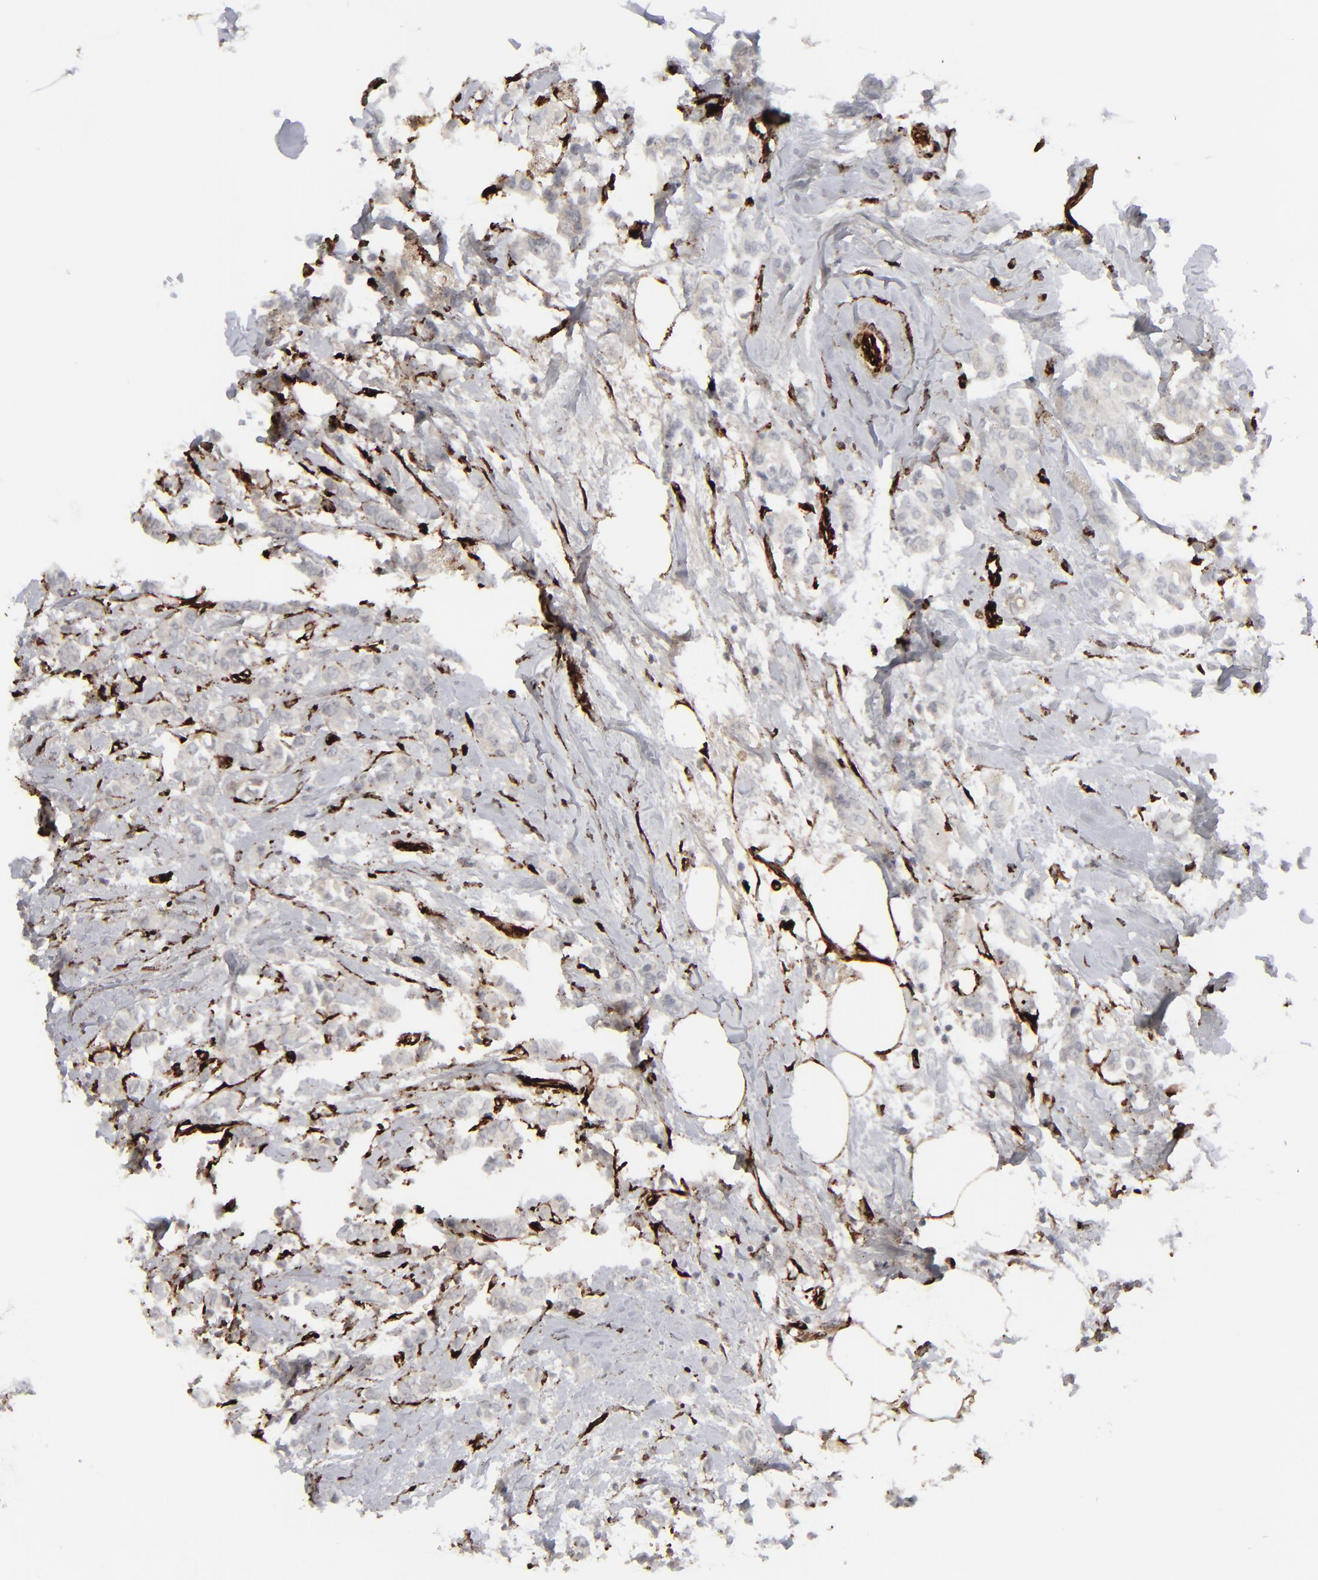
{"staining": {"intensity": "negative", "quantity": "none", "location": "none"}, "tissue": "breast cancer", "cell_type": "Tumor cells", "image_type": "cancer", "snomed": [{"axis": "morphology", "description": "Duct carcinoma"}, {"axis": "topography", "description": "Breast"}], "caption": "Human breast cancer stained for a protein using immunohistochemistry (IHC) shows no expression in tumor cells.", "gene": "SPARC", "patient": {"sex": "female", "age": 84}}